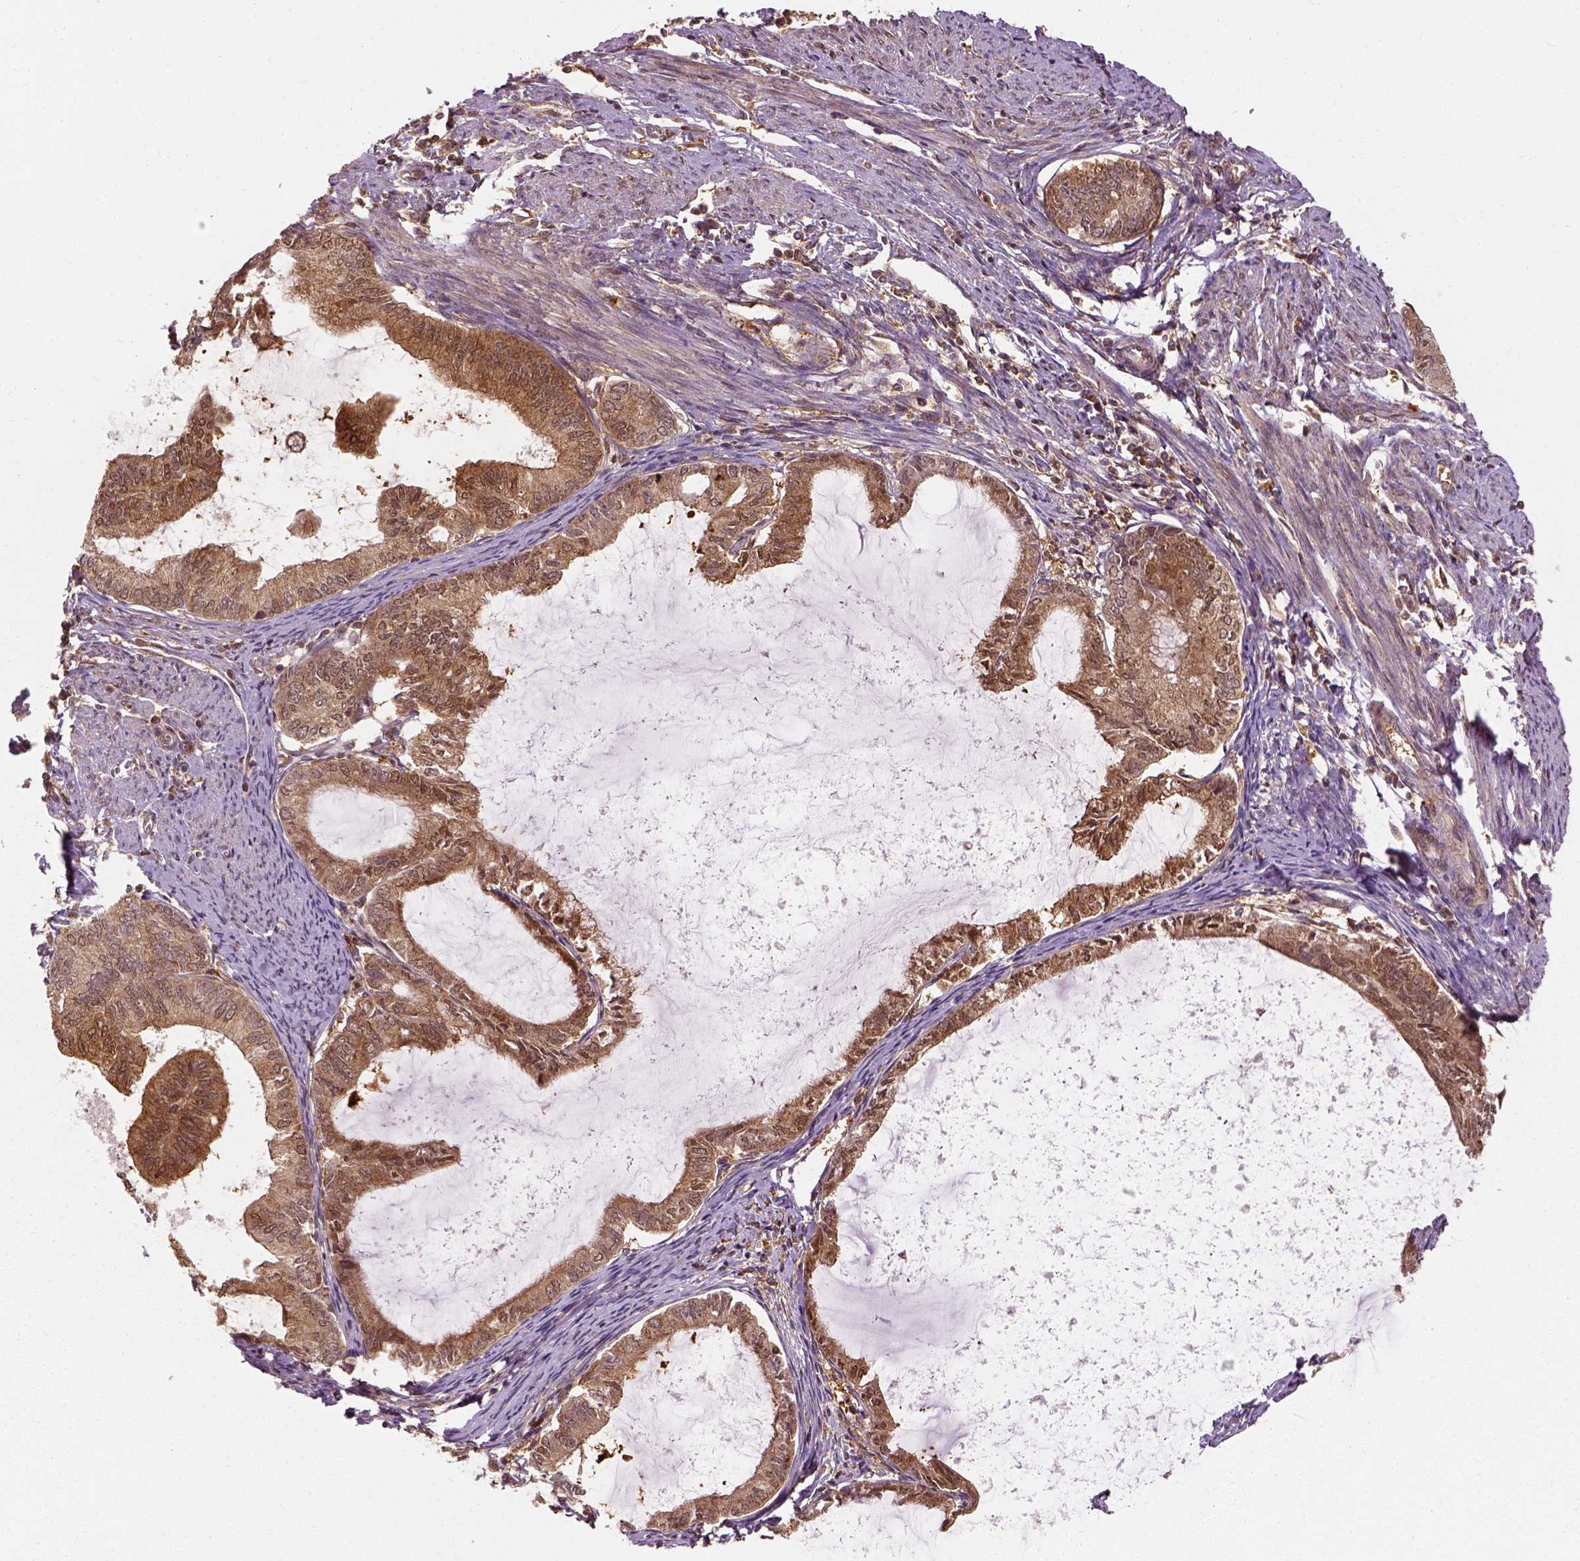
{"staining": {"intensity": "moderate", "quantity": ">75%", "location": "cytoplasmic/membranous"}, "tissue": "endometrial cancer", "cell_type": "Tumor cells", "image_type": "cancer", "snomed": [{"axis": "morphology", "description": "Adenocarcinoma, NOS"}, {"axis": "topography", "description": "Endometrium"}], "caption": "Approximately >75% of tumor cells in endometrial cancer display moderate cytoplasmic/membranous protein staining as visualized by brown immunohistochemical staining.", "gene": "GPI", "patient": {"sex": "female", "age": 86}}